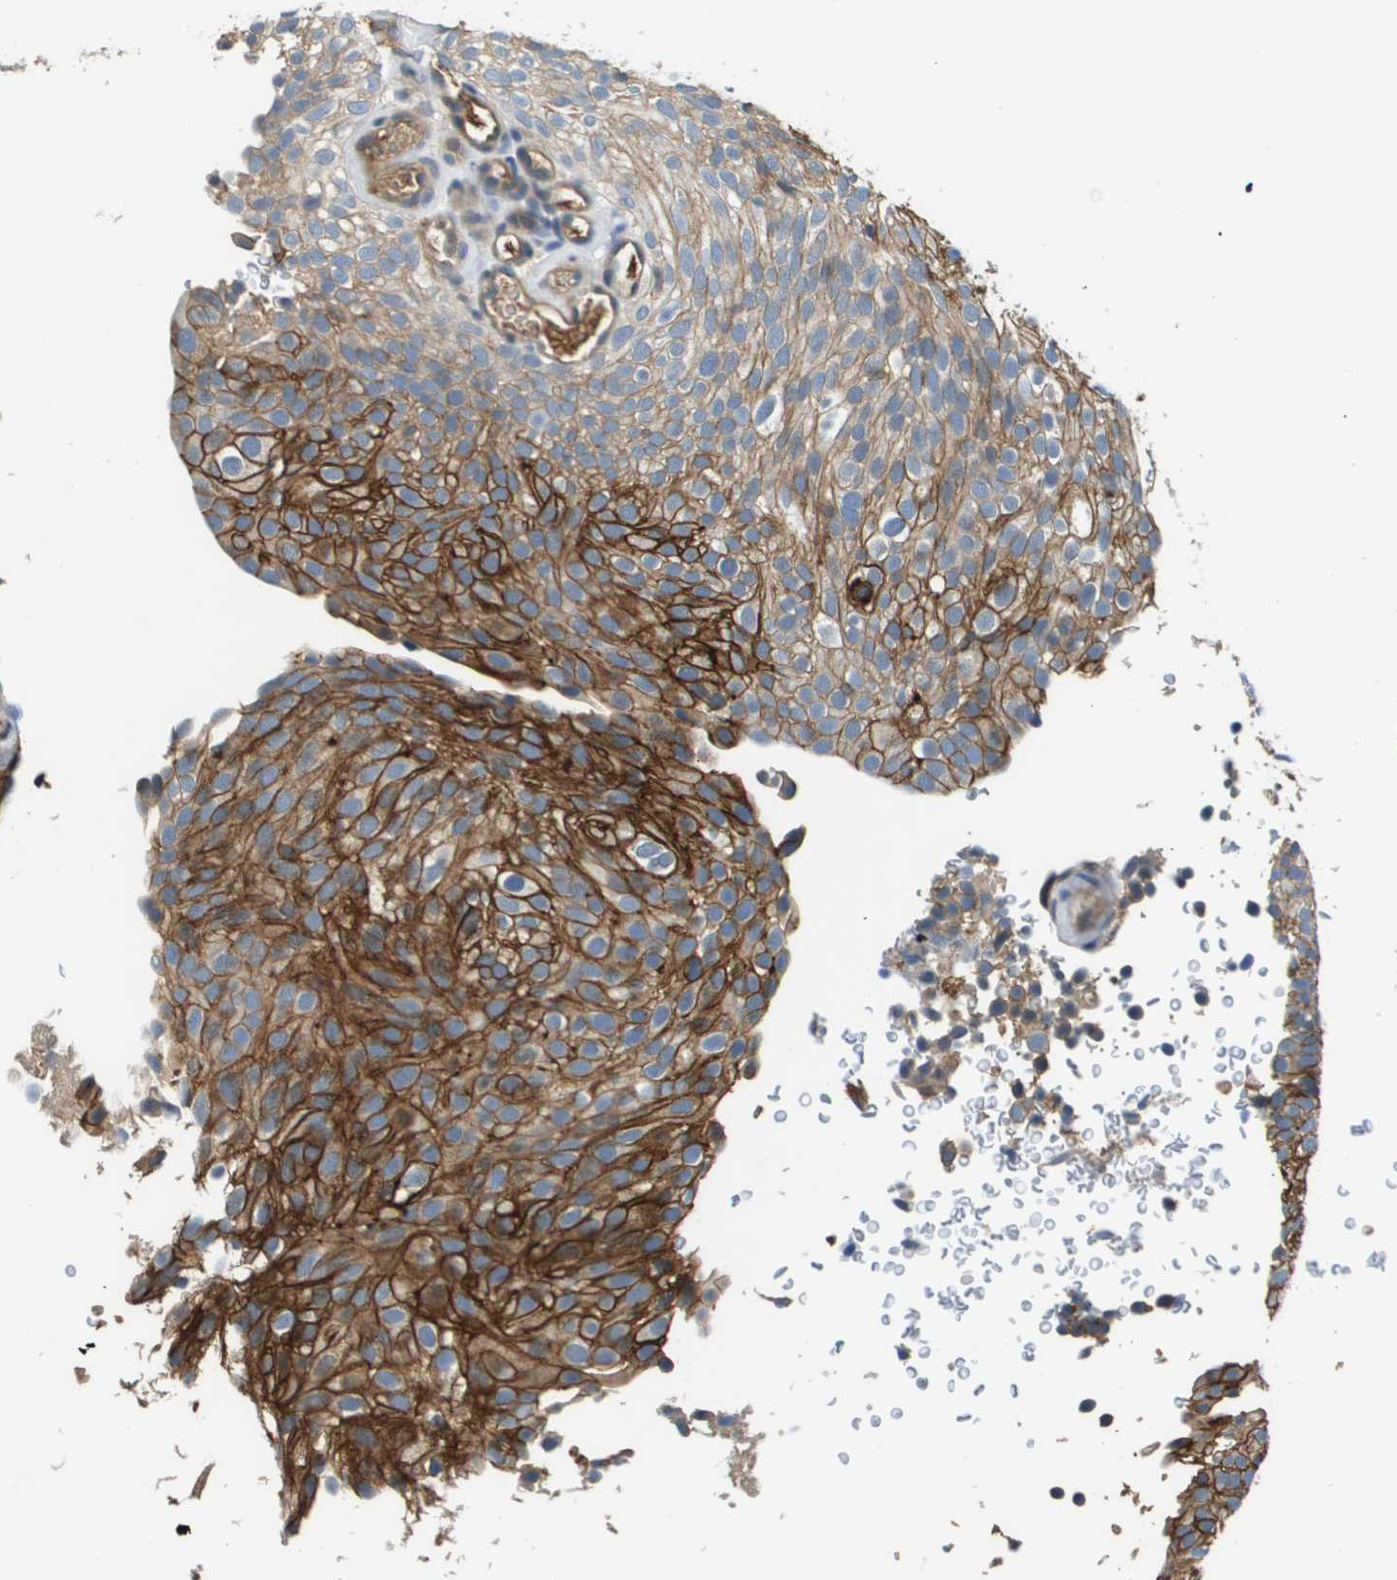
{"staining": {"intensity": "strong", "quantity": ">75%", "location": "cytoplasmic/membranous"}, "tissue": "urothelial cancer", "cell_type": "Tumor cells", "image_type": "cancer", "snomed": [{"axis": "morphology", "description": "Urothelial carcinoma, Low grade"}, {"axis": "topography", "description": "Urinary bladder"}], "caption": "Urothelial cancer stained with immunohistochemistry demonstrates strong cytoplasmic/membranous staining in approximately >75% of tumor cells. The staining is performed using DAB brown chromogen to label protein expression. The nuclei are counter-stained blue using hematoxylin.", "gene": "SLC16A3", "patient": {"sex": "male", "age": 78}}